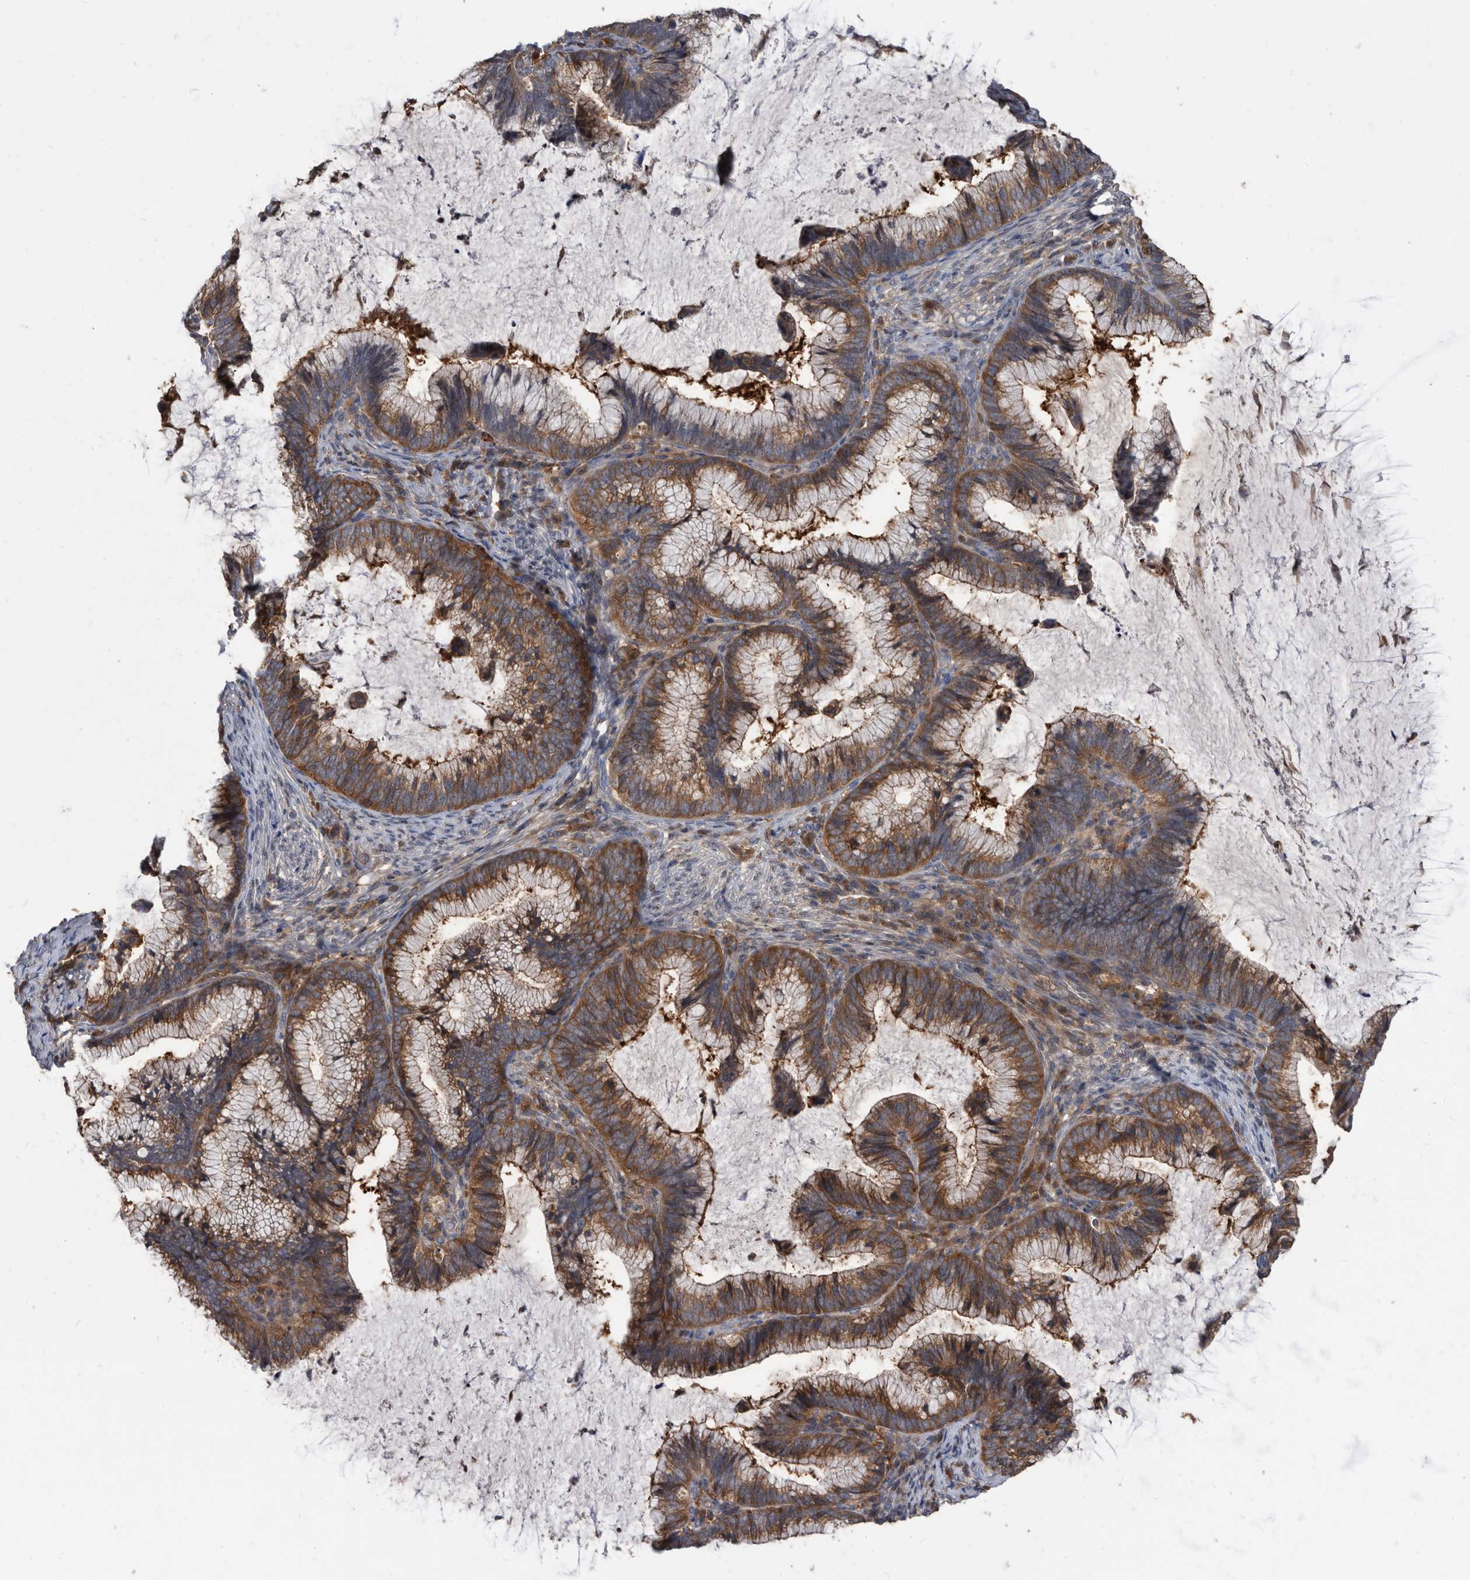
{"staining": {"intensity": "moderate", "quantity": ">75%", "location": "cytoplasmic/membranous"}, "tissue": "cervical cancer", "cell_type": "Tumor cells", "image_type": "cancer", "snomed": [{"axis": "morphology", "description": "Adenocarcinoma, NOS"}, {"axis": "topography", "description": "Cervix"}], "caption": "IHC (DAB) staining of cervical cancer (adenocarcinoma) demonstrates moderate cytoplasmic/membranous protein staining in approximately >75% of tumor cells.", "gene": "APEH", "patient": {"sex": "female", "age": 36}}